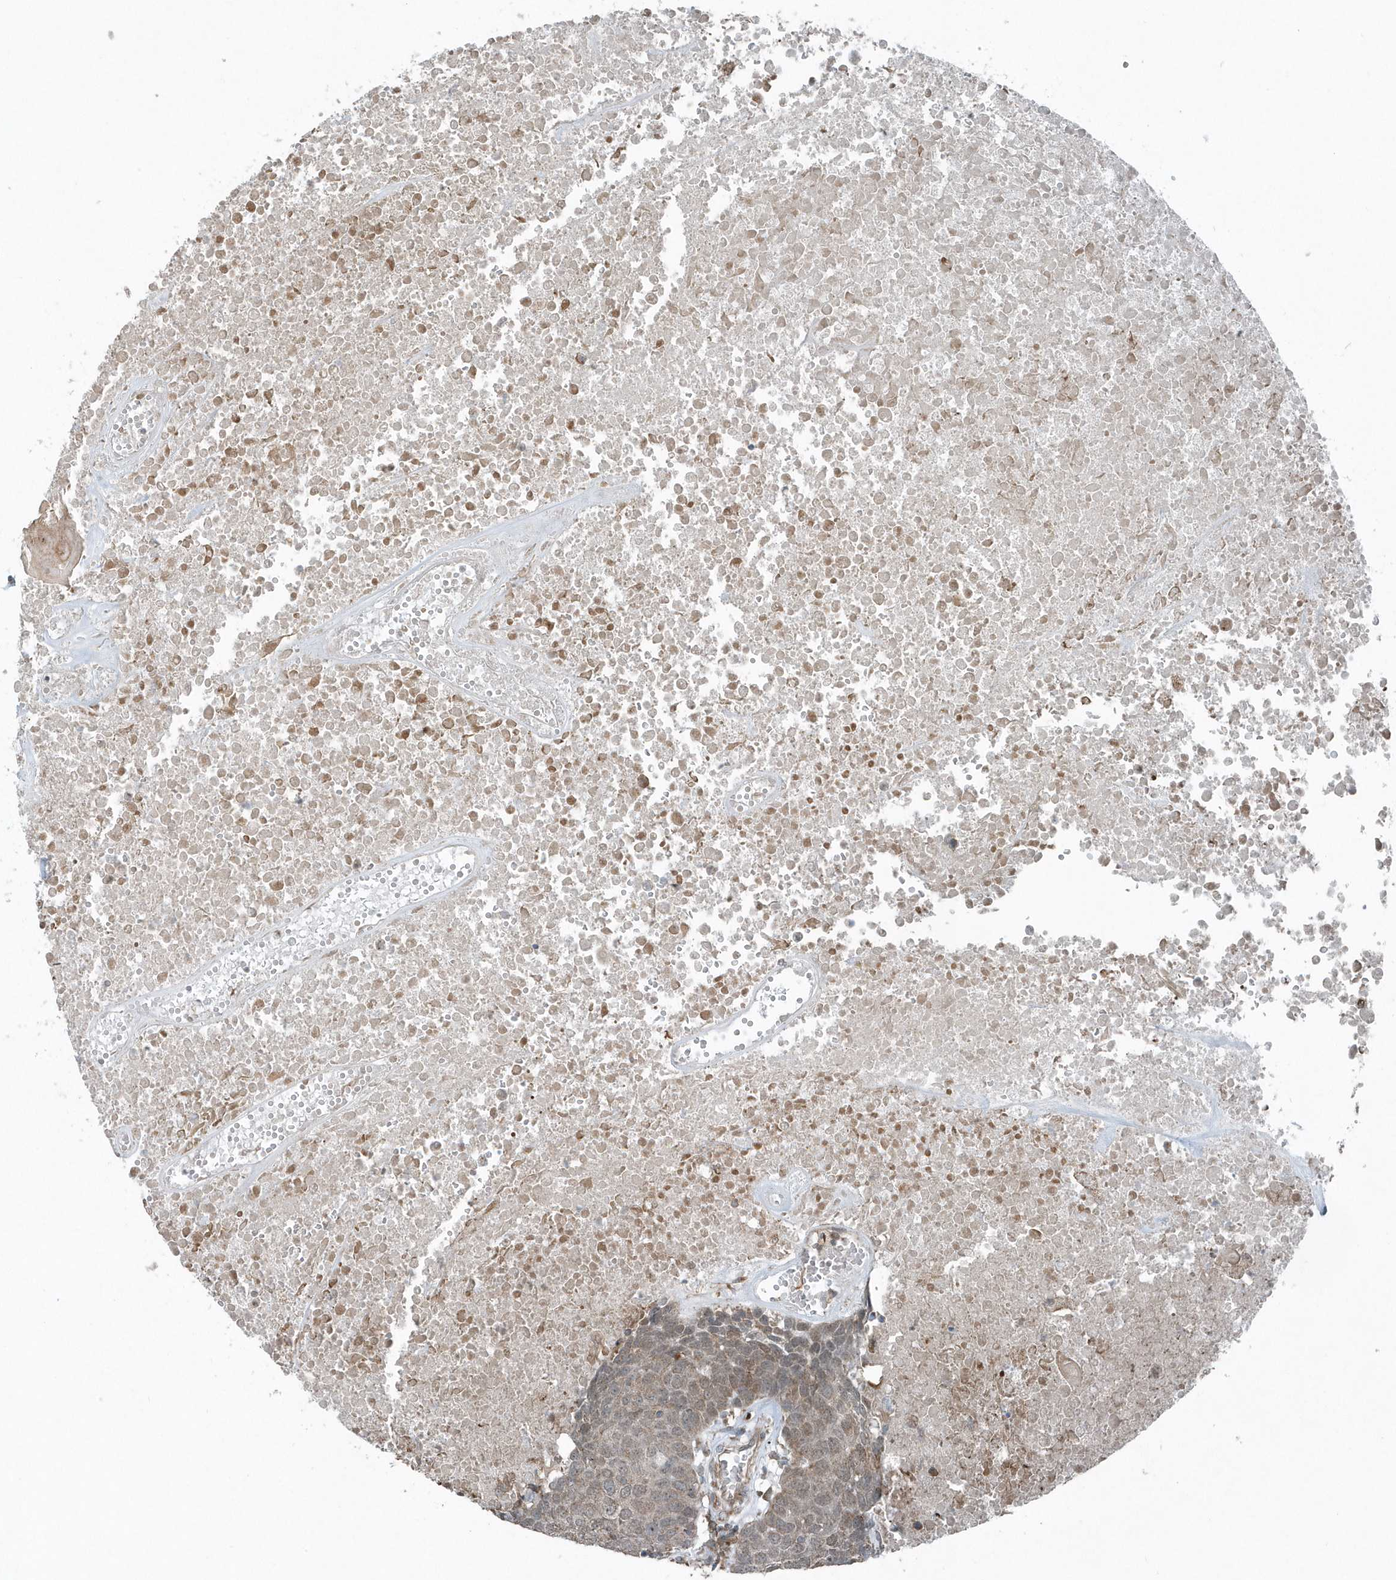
{"staining": {"intensity": "weak", "quantity": ">75%", "location": "cytoplasmic/membranous"}, "tissue": "head and neck cancer", "cell_type": "Tumor cells", "image_type": "cancer", "snomed": [{"axis": "morphology", "description": "Squamous cell carcinoma, NOS"}, {"axis": "topography", "description": "Head-Neck"}], "caption": "The histopathology image reveals staining of head and neck cancer, revealing weak cytoplasmic/membranous protein expression (brown color) within tumor cells.", "gene": "GCC2", "patient": {"sex": "male", "age": 66}}